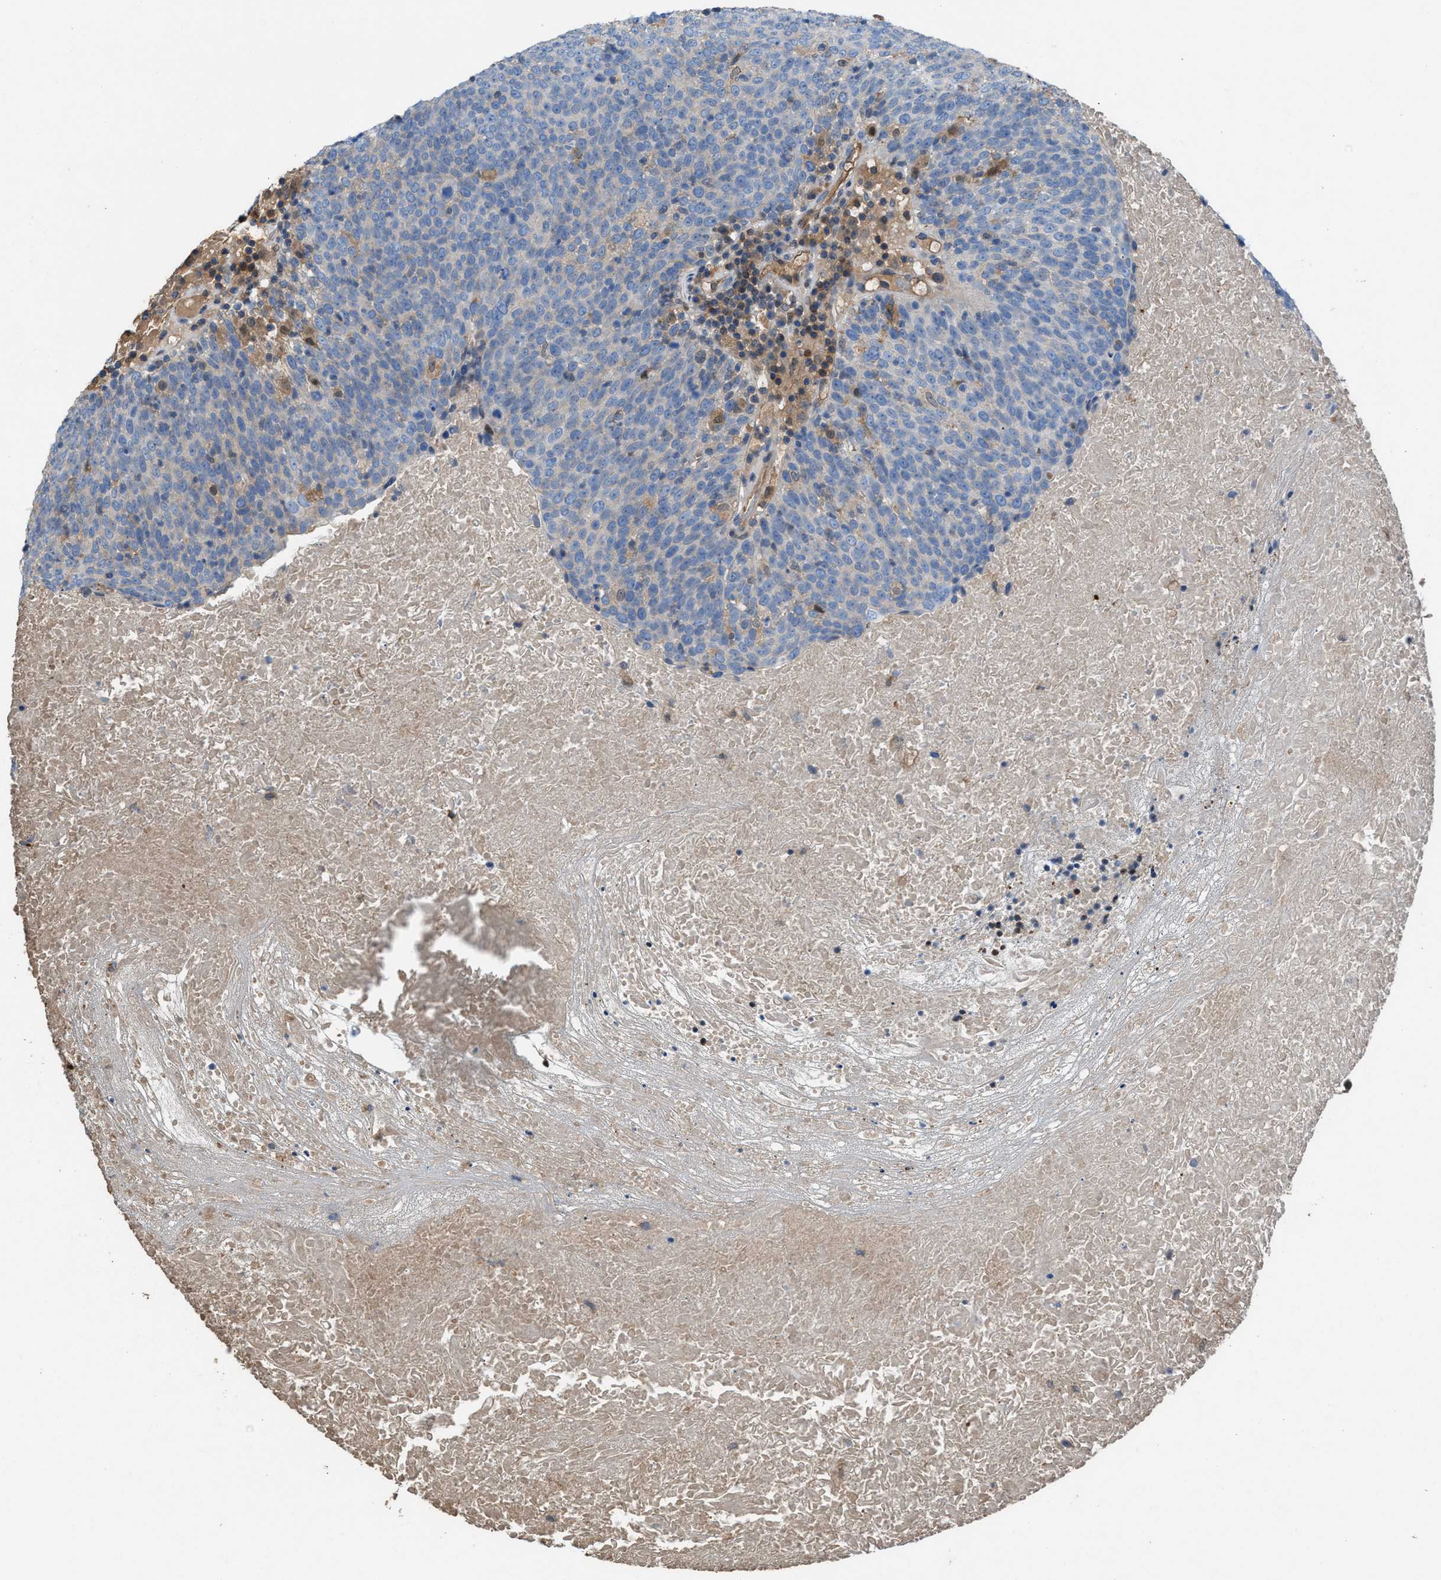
{"staining": {"intensity": "negative", "quantity": "none", "location": "none"}, "tissue": "head and neck cancer", "cell_type": "Tumor cells", "image_type": "cancer", "snomed": [{"axis": "morphology", "description": "Squamous cell carcinoma, NOS"}, {"axis": "morphology", "description": "Squamous cell carcinoma, metastatic, NOS"}, {"axis": "topography", "description": "Lymph node"}, {"axis": "topography", "description": "Head-Neck"}], "caption": "An image of human head and neck cancer (metastatic squamous cell carcinoma) is negative for staining in tumor cells.", "gene": "TPK1", "patient": {"sex": "male", "age": 62}}